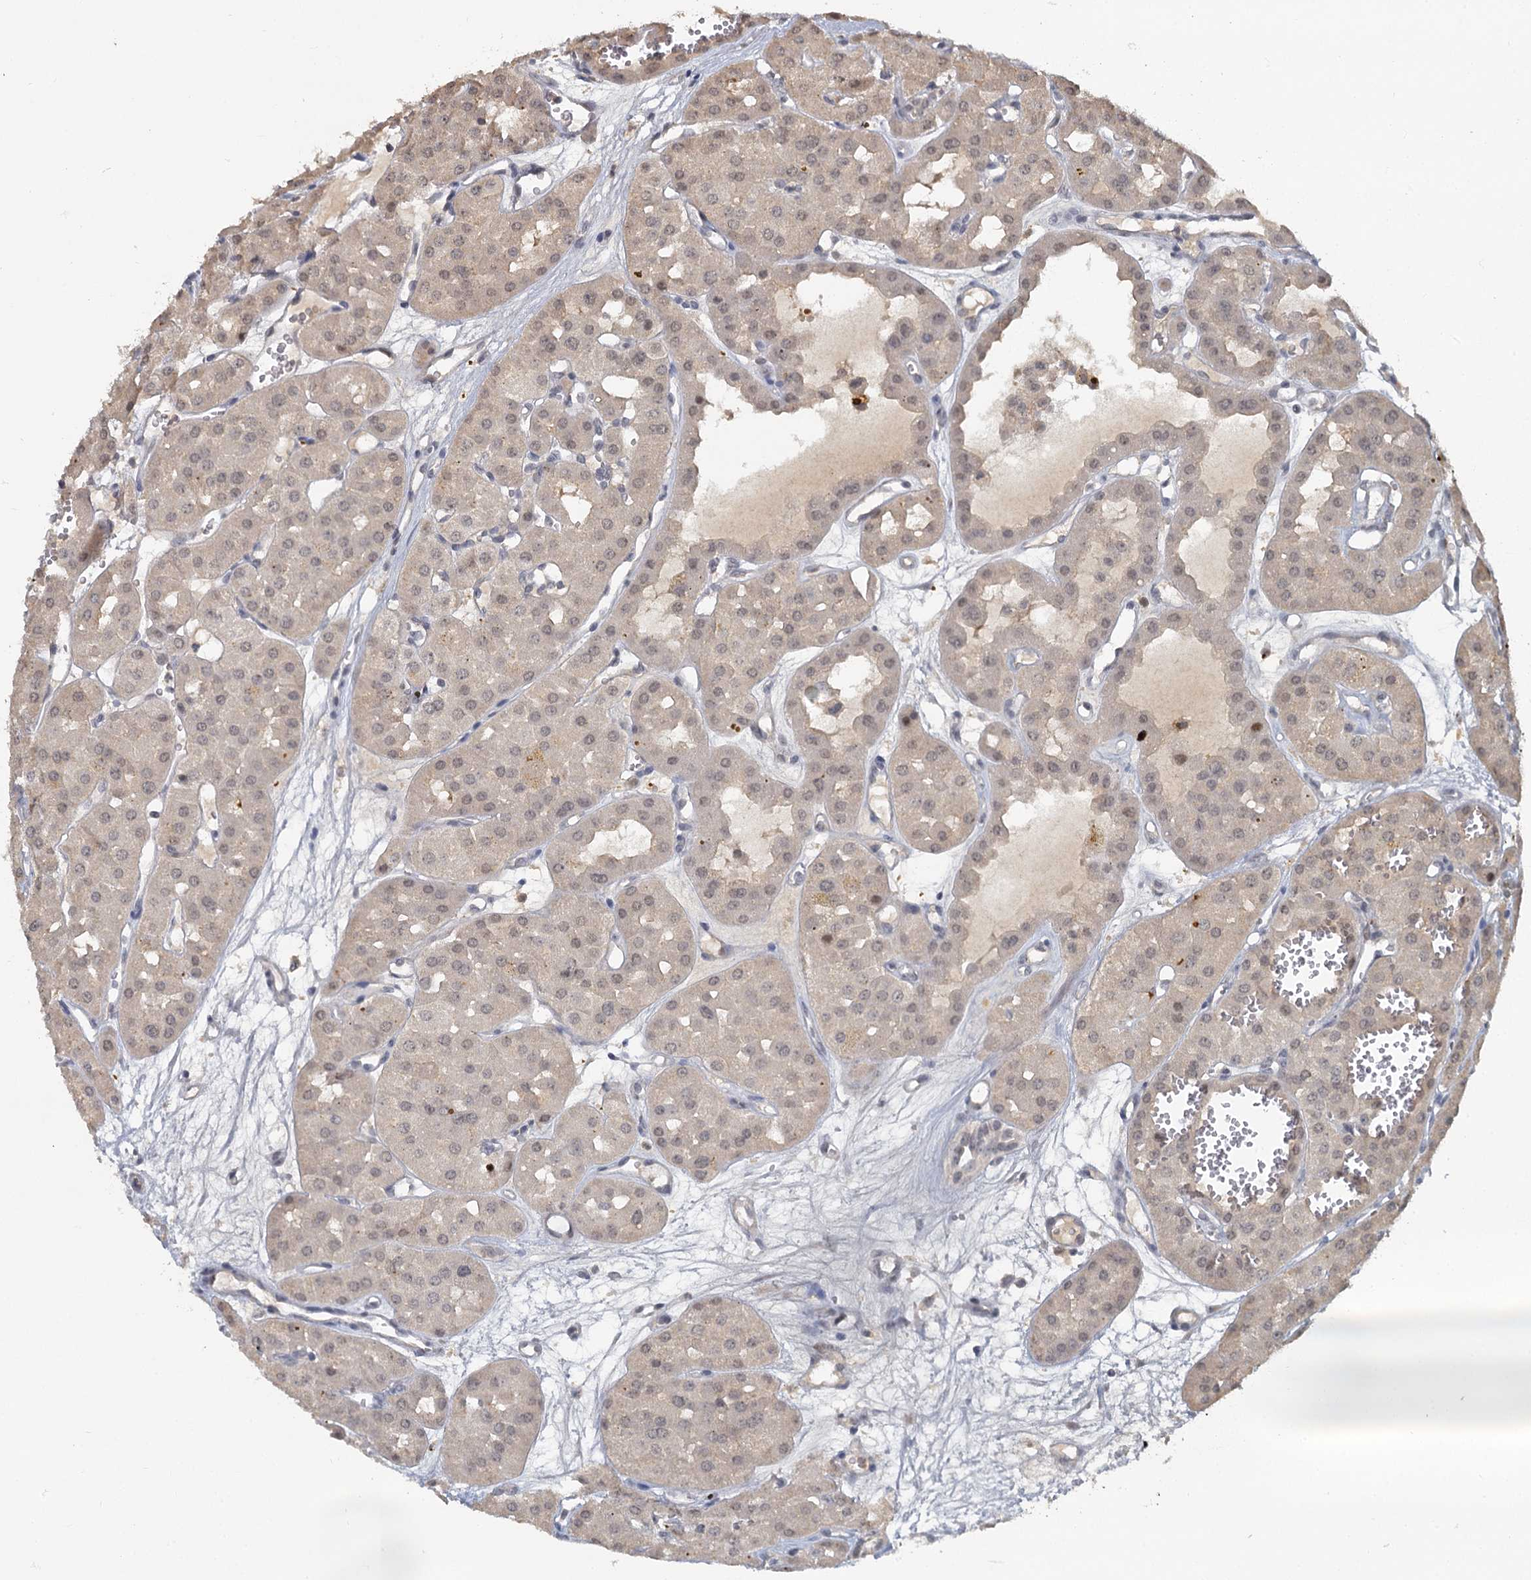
{"staining": {"intensity": "moderate", "quantity": "<25%", "location": "nuclear"}, "tissue": "renal cancer", "cell_type": "Tumor cells", "image_type": "cancer", "snomed": [{"axis": "morphology", "description": "Carcinoma, NOS"}, {"axis": "topography", "description": "Kidney"}], "caption": "Immunohistochemical staining of renal carcinoma reveals low levels of moderate nuclear protein expression in about <25% of tumor cells. (brown staining indicates protein expression, while blue staining denotes nuclei).", "gene": "MUCL1", "patient": {"sex": "female", "age": 75}}